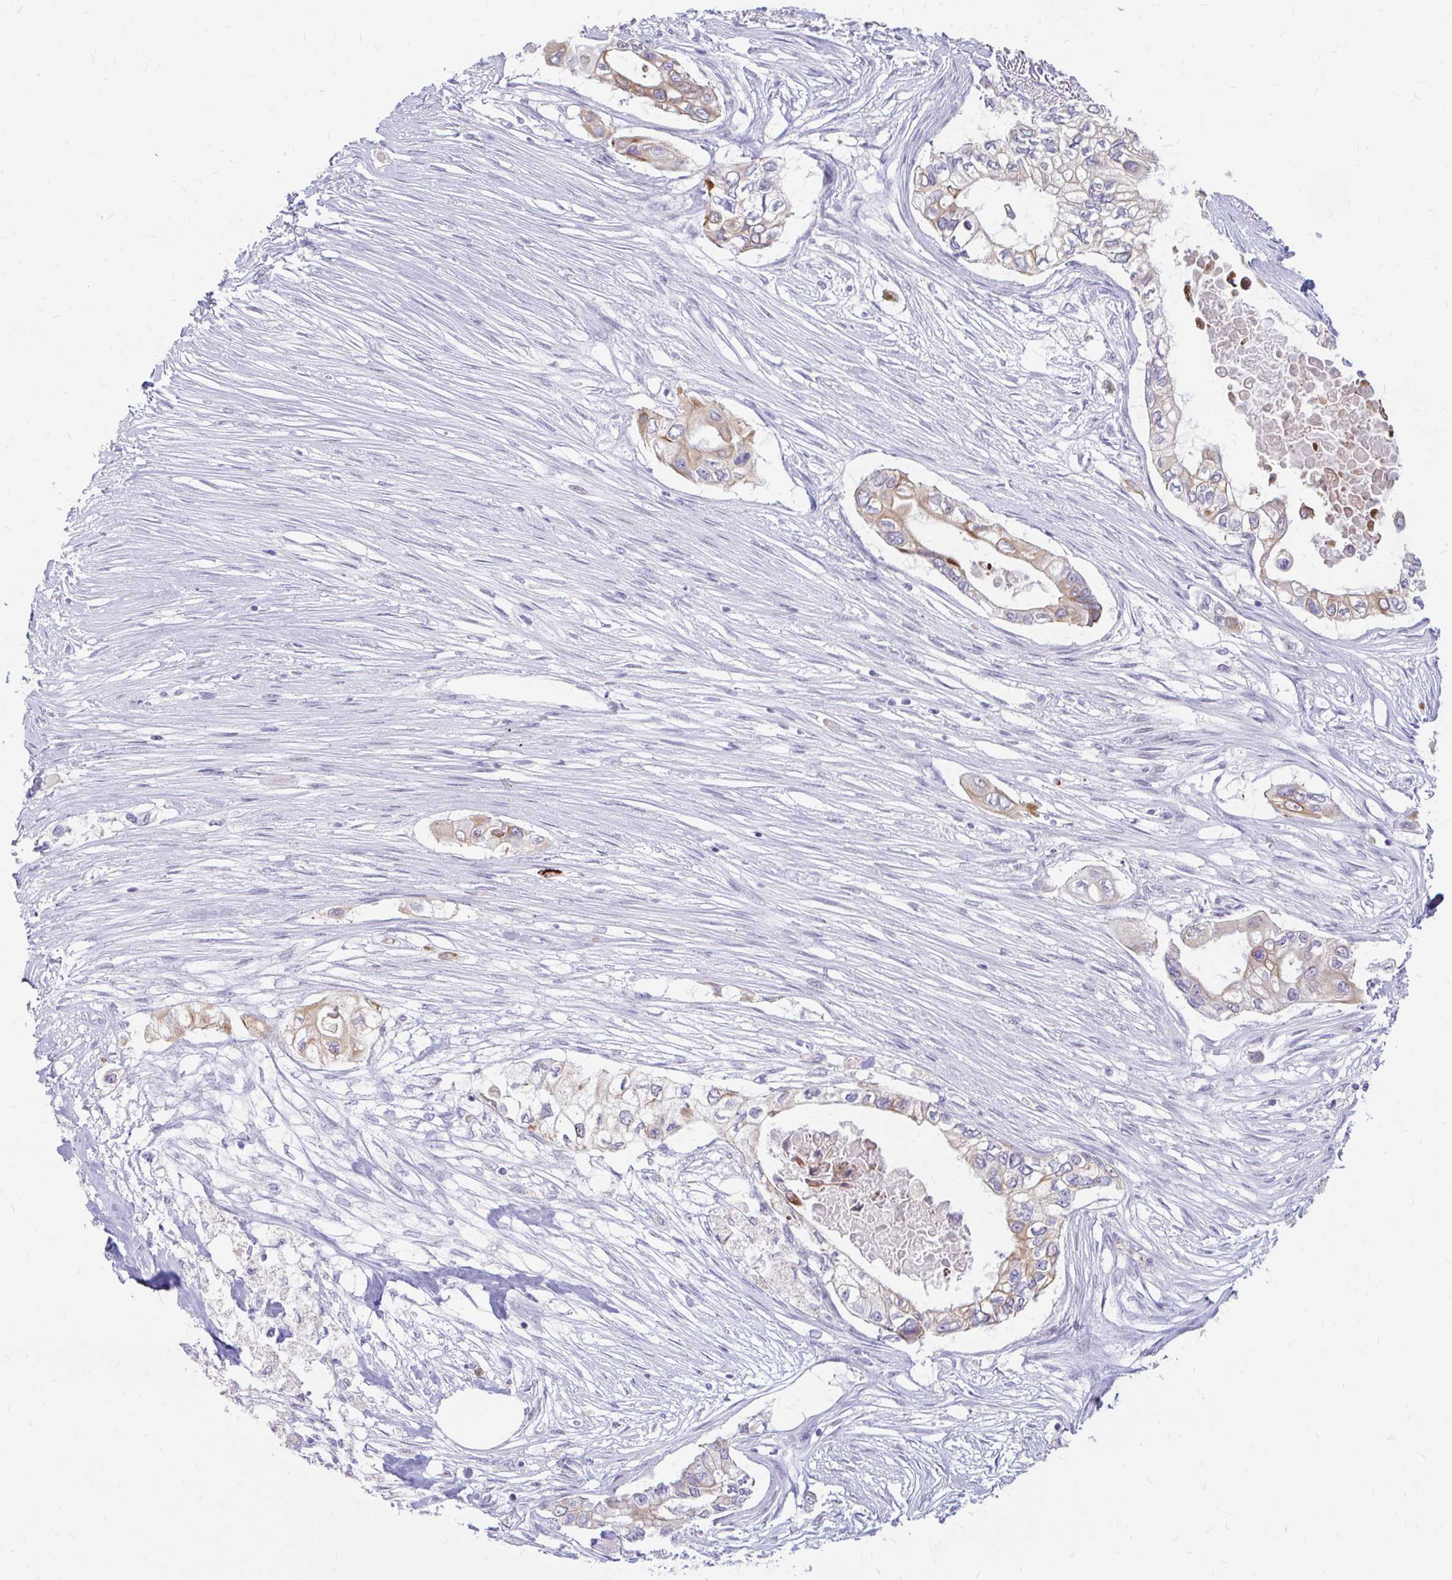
{"staining": {"intensity": "moderate", "quantity": "25%-75%", "location": "cytoplasmic/membranous"}, "tissue": "pancreatic cancer", "cell_type": "Tumor cells", "image_type": "cancer", "snomed": [{"axis": "morphology", "description": "Adenocarcinoma, NOS"}, {"axis": "topography", "description": "Pancreas"}], "caption": "Tumor cells display medium levels of moderate cytoplasmic/membranous positivity in about 25%-75% of cells in human pancreatic cancer.", "gene": "RGS16", "patient": {"sex": "female", "age": 63}}